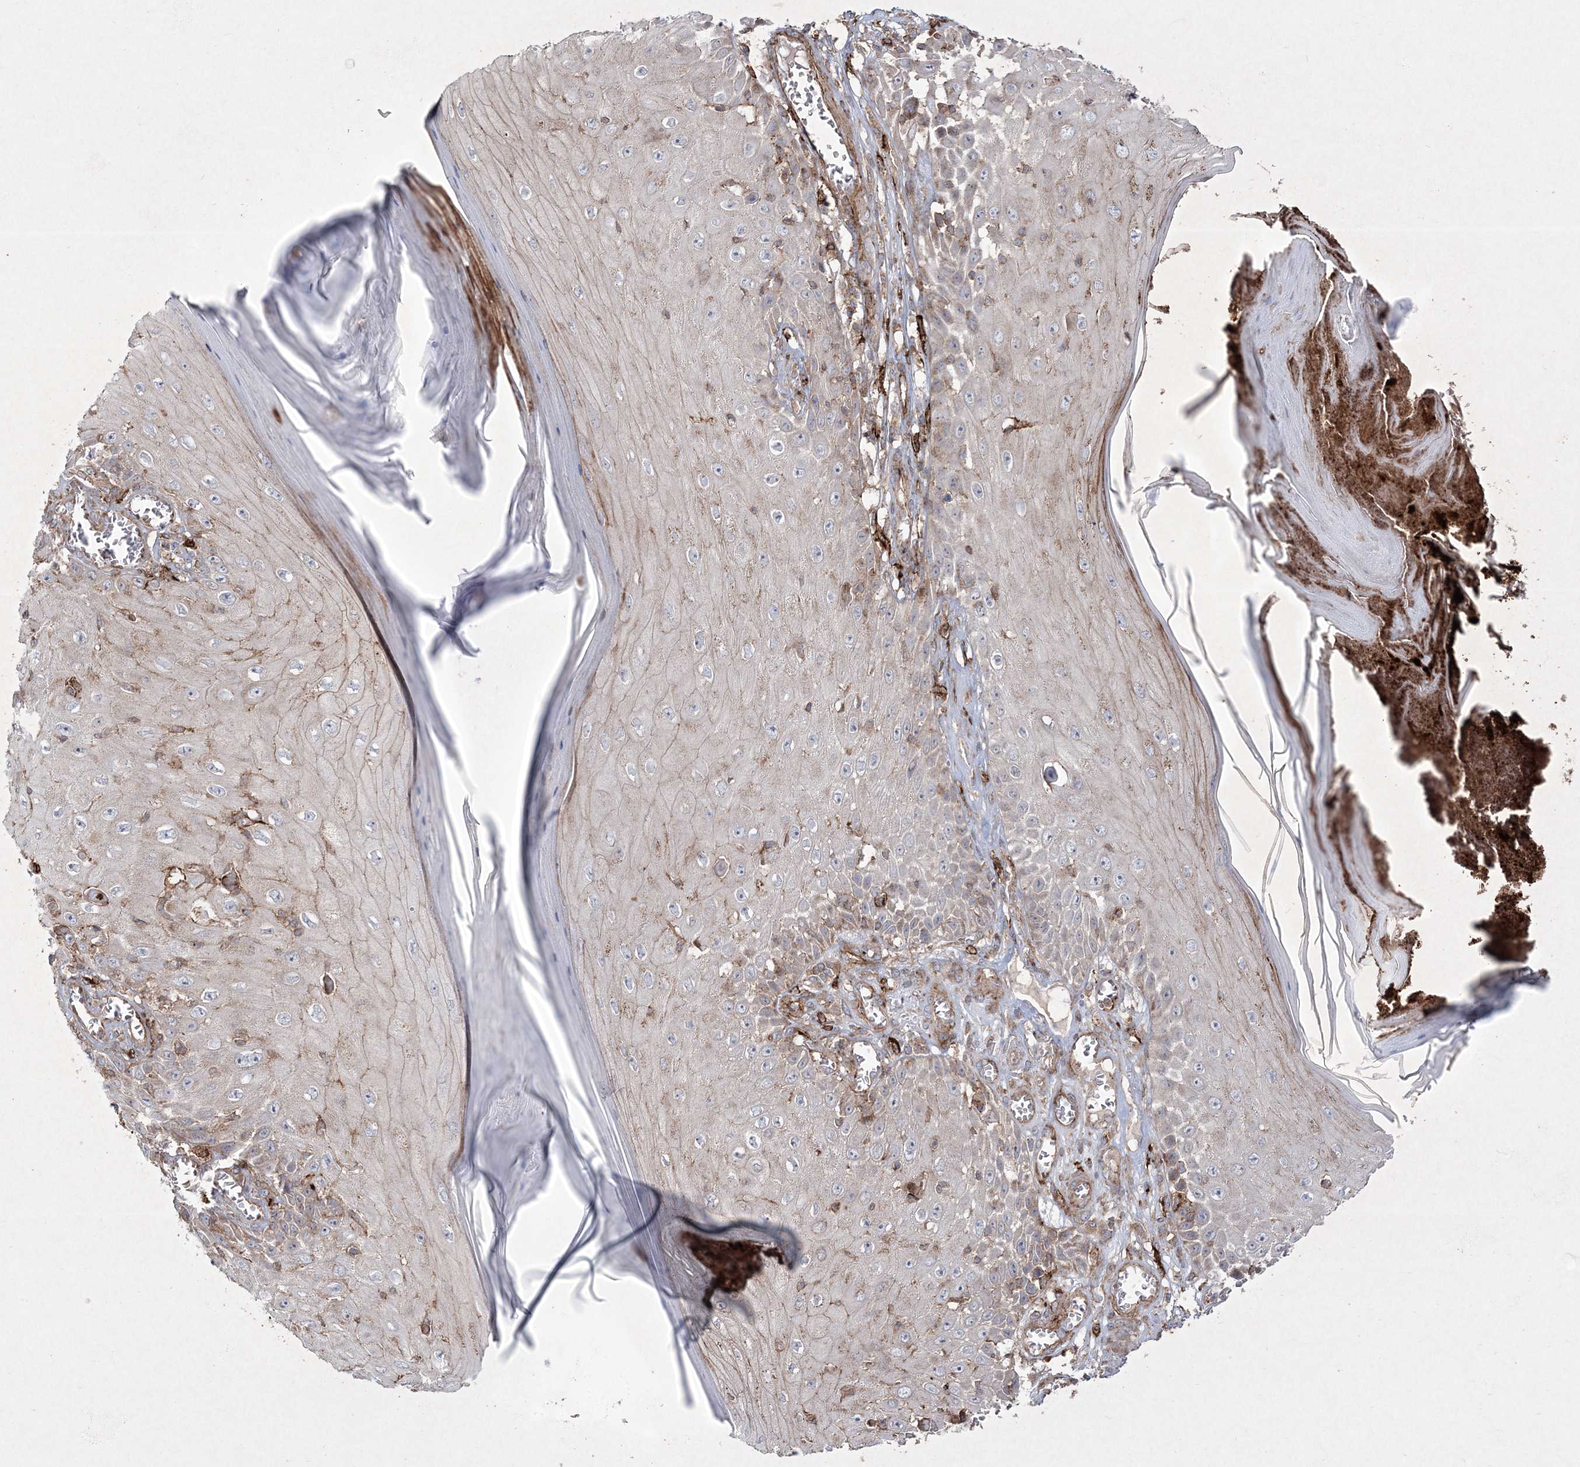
{"staining": {"intensity": "negative", "quantity": "none", "location": "none"}, "tissue": "skin cancer", "cell_type": "Tumor cells", "image_type": "cancer", "snomed": [{"axis": "morphology", "description": "Squamous cell carcinoma, NOS"}, {"axis": "topography", "description": "Skin"}], "caption": "Histopathology image shows no significant protein positivity in tumor cells of skin cancer (squamous cell carcinoma).", "gene": "RICTOR", "patient": {"sex": "female", "age": 73}}